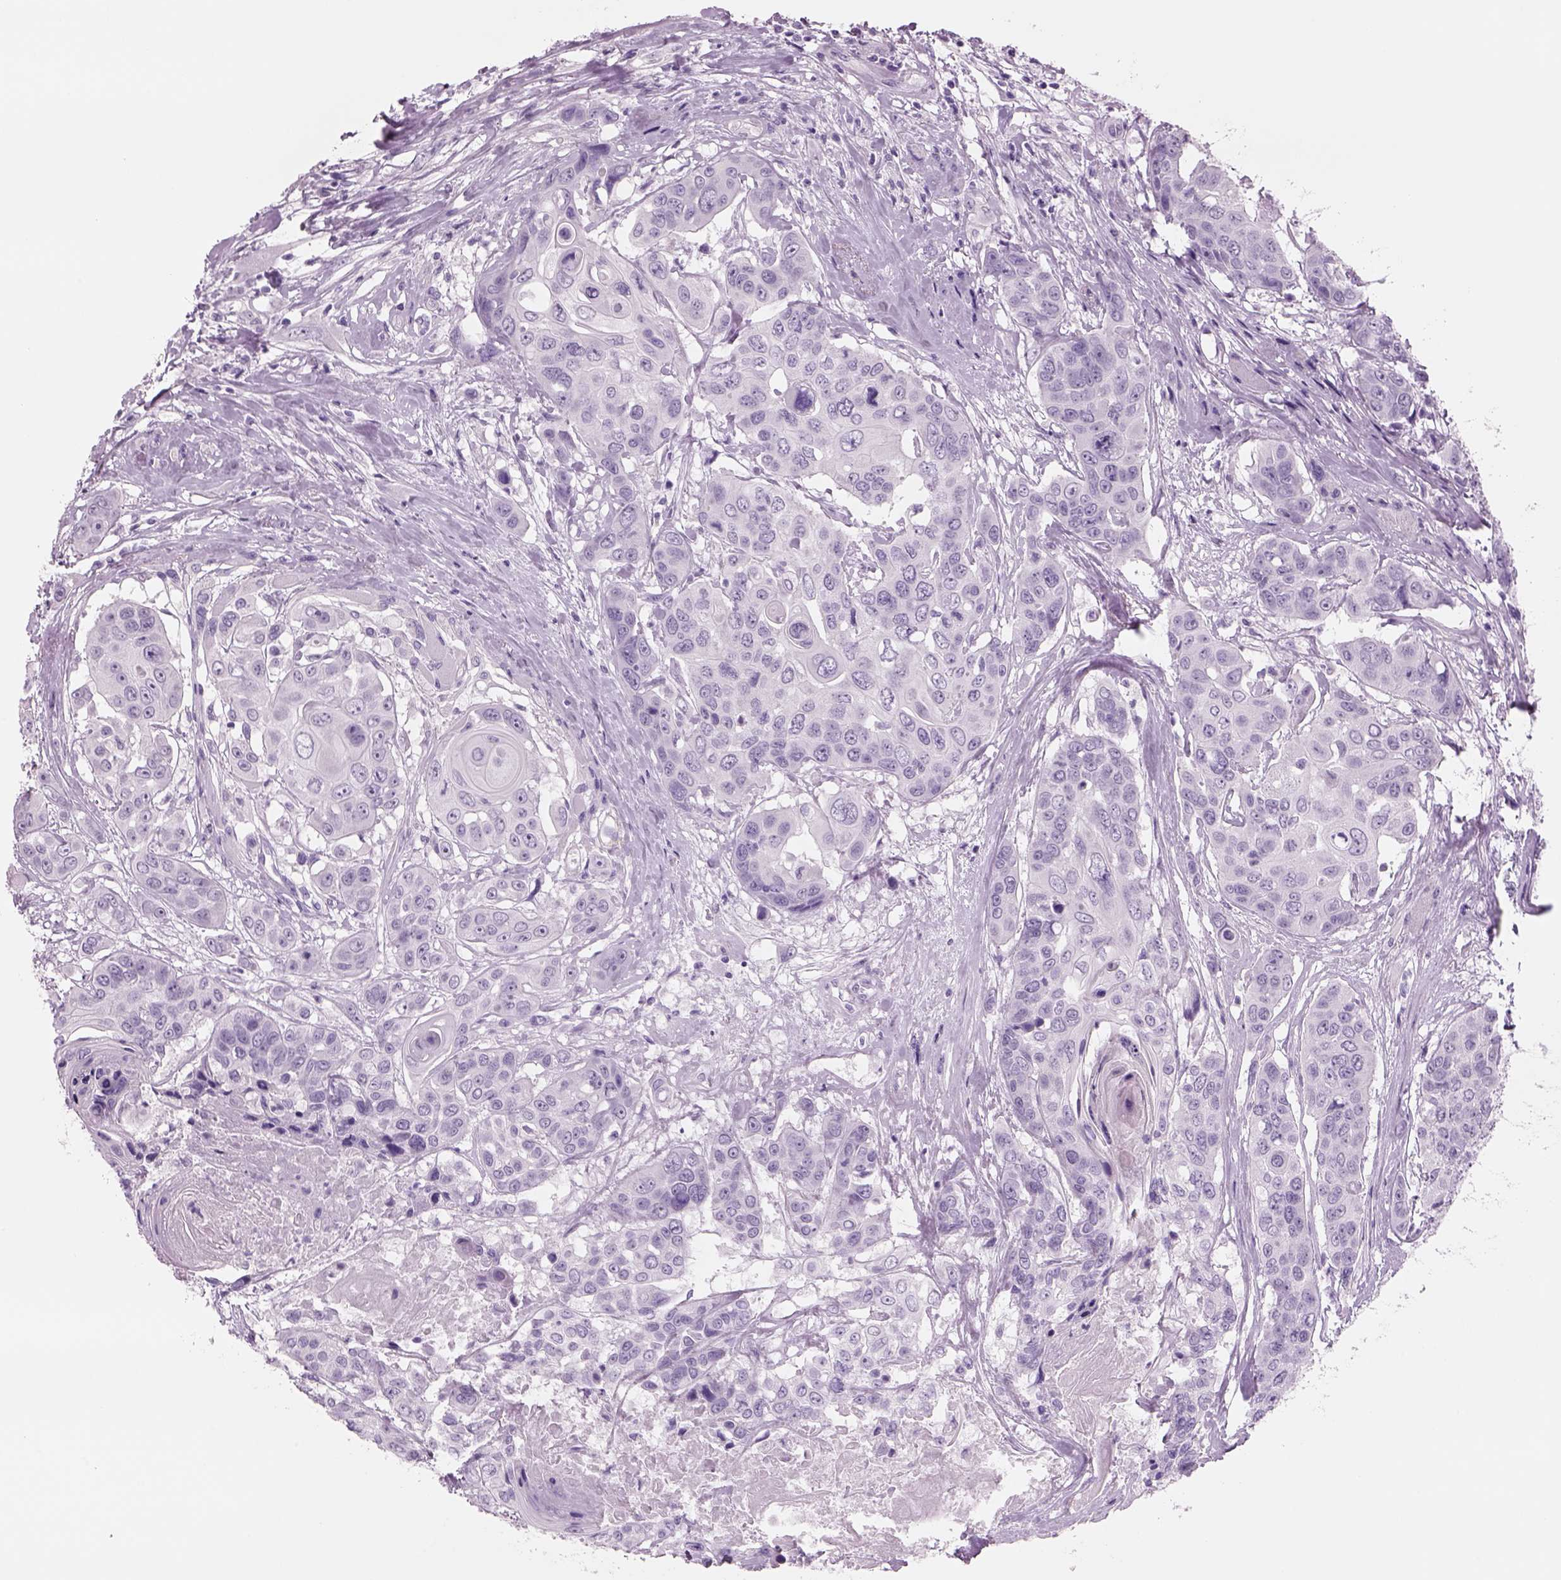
{"staining": {"intensity": "negative", "quantity": "none", "location": "none"}, "tissue": "head and neck cancer", "cell_type": "Tumor cells", "image_type": "cancer", "snomed": [{"axis": "morphology", "description": "Squamous cell carcinoma, NOS"}, {"axis": "topography", "description": "Oral tissue"}, {"axis": "topography", "description": "Head-Neck"}], "caption": "Protein analysis of head and neck cancer demonstrates no significant expression in tumor cells.", "gene": "RHO", "patient": {"sex": "male", "age": 56}}